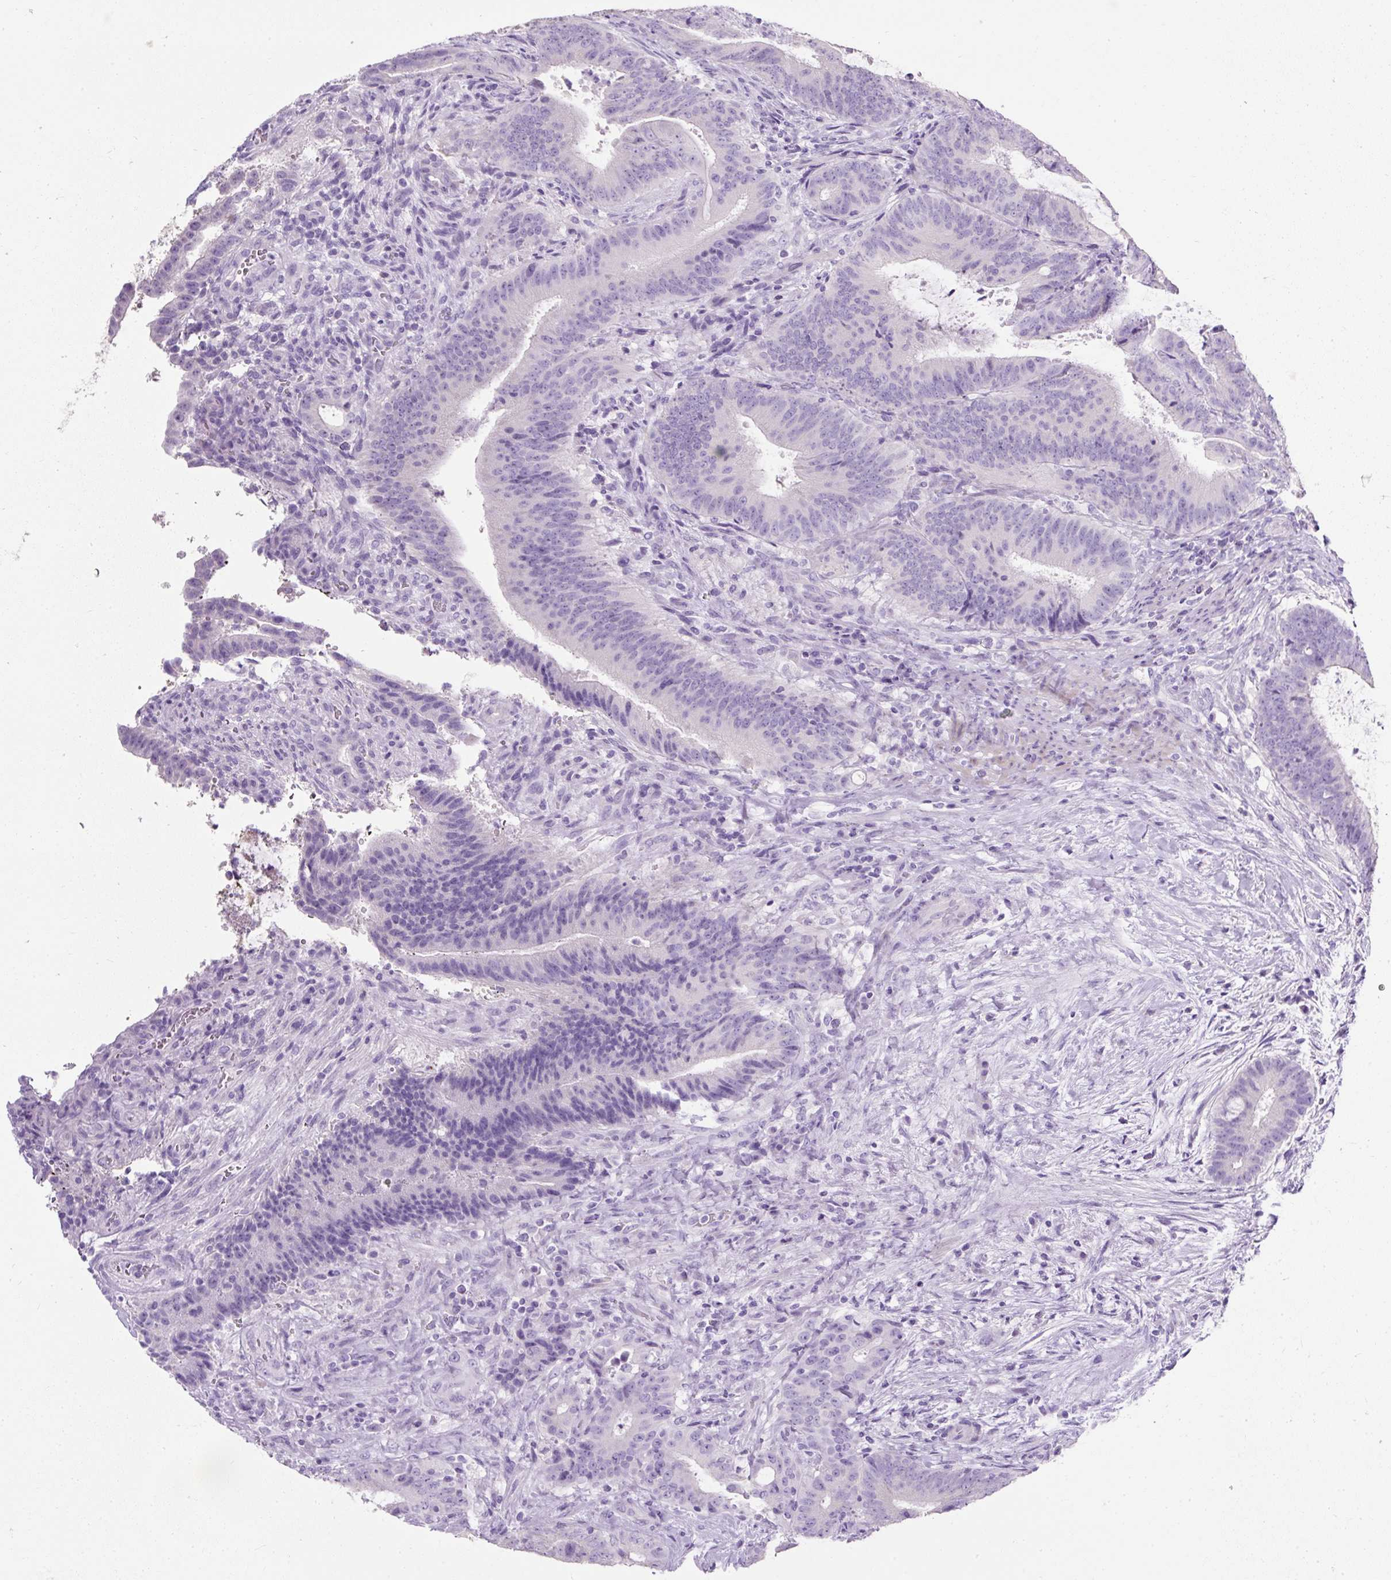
{"staining": {"intensity": "negative", "quantity": "none", "location": "none"}, "tissue": "colorectal cancer", "cell_type": "Tumor cells", "image_type": "cancer", "snomed": [{"axis": "morphology", "description": "Adenocarcinoma, NOS"}, {"axis": "topography", "description": "Colon"}], "caption": "This is an IHC micrograph of human colorectal adenocarcinoma. There is no staining in tumor cells.", "gene": "C2CD4C", "patient": {"sex": "female", "age": 43}}